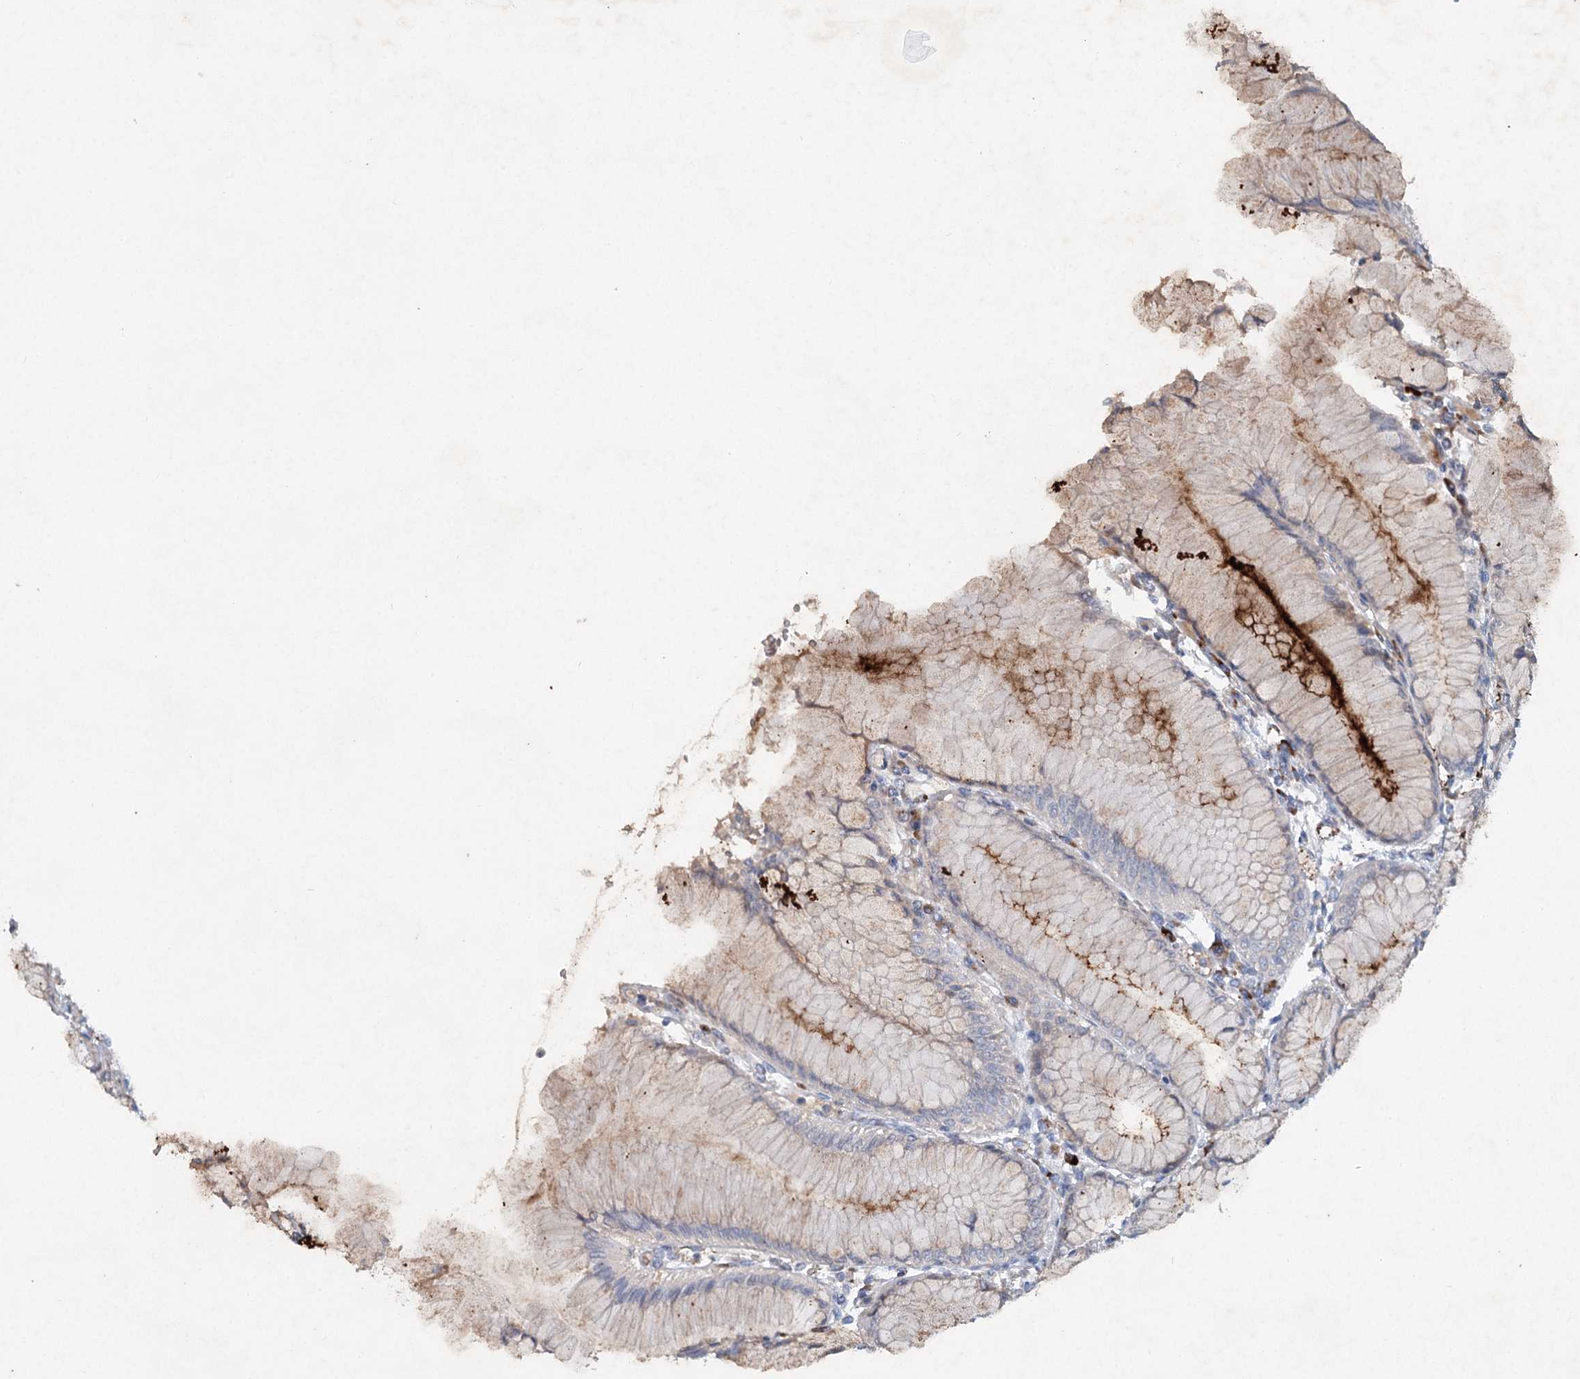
{"staining": {"intensity": "strong", "quantity": "<25%", "location": "cytoplasmic/membranous"}, "tissue": "stomach", "cell_type": "Glandular cells", "image_type": "normal", "snomed": [{"axis": "morphology", "description": "Normal tissue, NOS"}, {"axis": "topography", "description": "Stomach"}], "caption": "Normal stomach was stained to show a protein in brown. There is medium levels of strong cytoplasmic/membranous staining in about <25% of glandular cells.", "gene": "RFX6", "patient": {"sex": "female", "age": 57}}